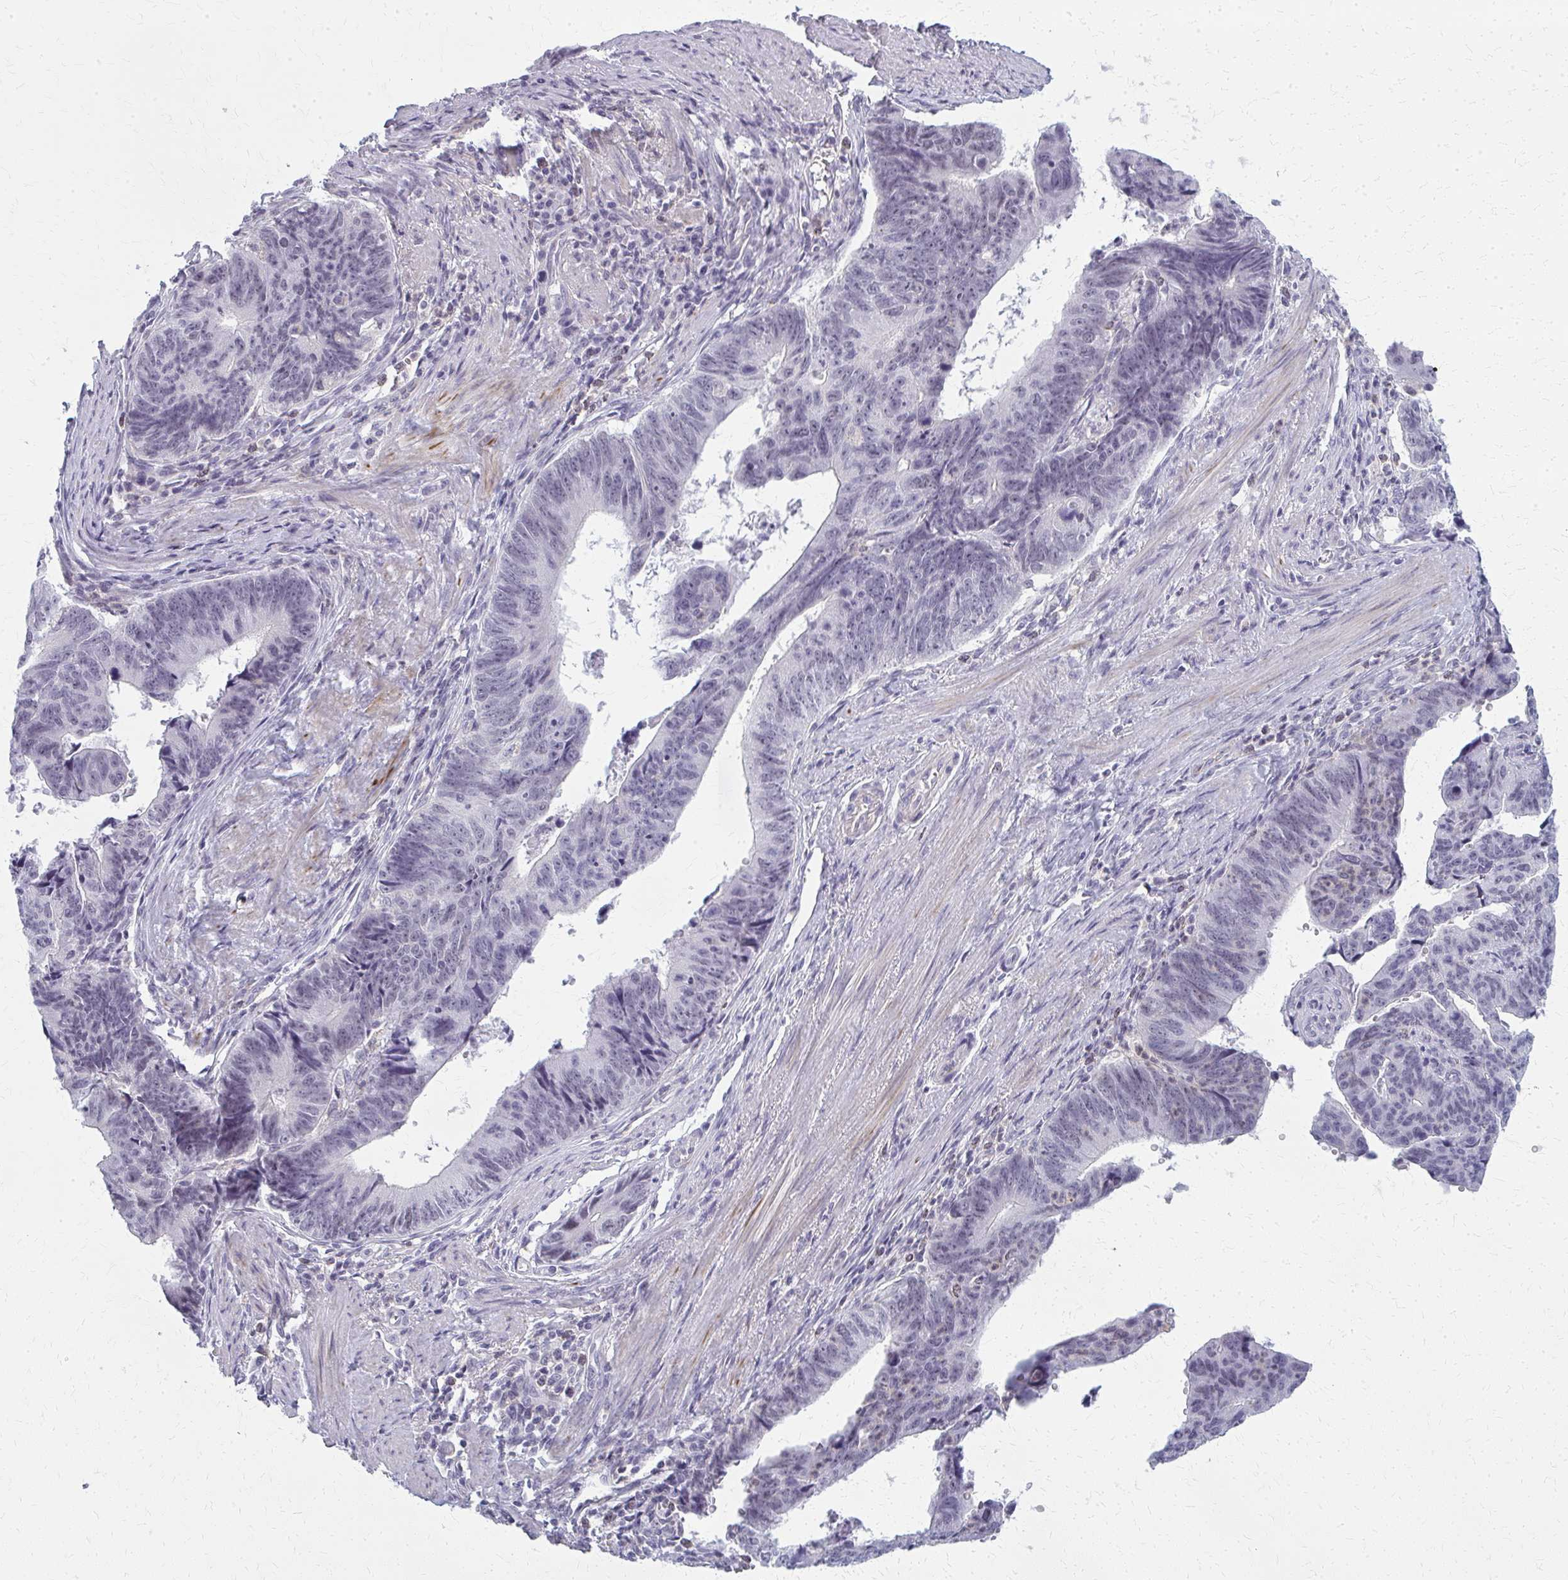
{"staining": {"intensity": "negative", "quantity": "none", "location": "none"}, "tissue": "stomach cancer", "cell_type": "Tumor cells", "image_type": "cancer", "snomed": [{"axis": "morphology", "description": "Adenocarcinoma, NOS"}, {"axis": "topography", "description": "Stomach"}], "caption": "Immunohistochemical staining of stomach cancer (adenocarcinoma) demonstrates no significant staining in tumor cells. Brightfield microscopy of immunohistochemistry (IHC) stained with DAB (brown) and hematoxylin (blue), captured at high magnification.", "gene": "CASQ2", "patient": {"sex": "male", "age": 59}}